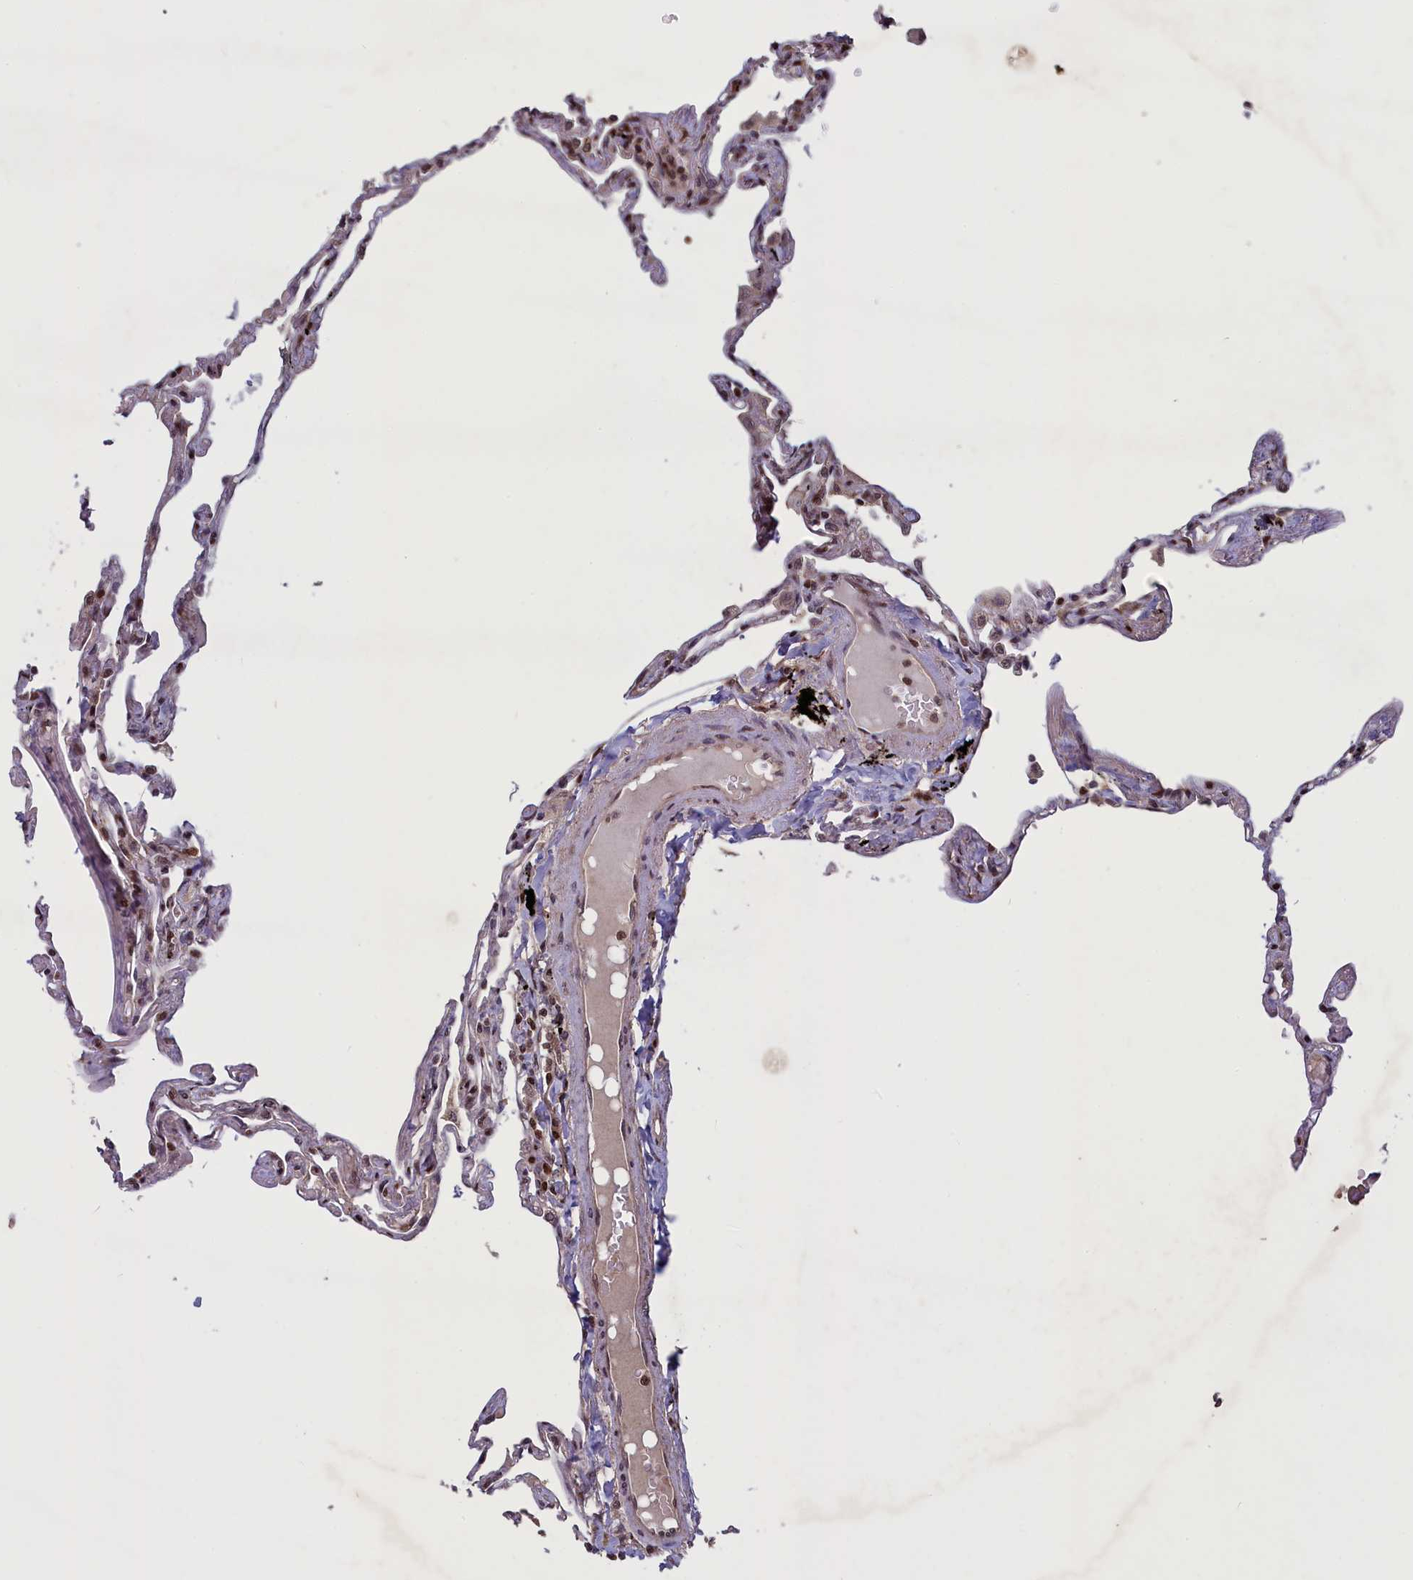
{"staining": {"intensity": "weak", "quantity": "25%-75%", "location": "cytoplasmic/membranous,nuclear"}, "tissue": "lung", "cell_type": "Alveolar cells", "image_type": "normal", "snomed": [{"axis": "morphology", "description": "Normal tissue, NOS"}, {"axis": "topography", "description": "Lung"}], "caption": "High-power microscopy captured an immunohistochemistry (IHC) image of benign lung, revealing weak cytoplasmic/membranous,nuclear expression in approximately 25%-75% of alveolar cells.", "gene": "NUBP1", "patient": {"sex": "female", "age": 67}}